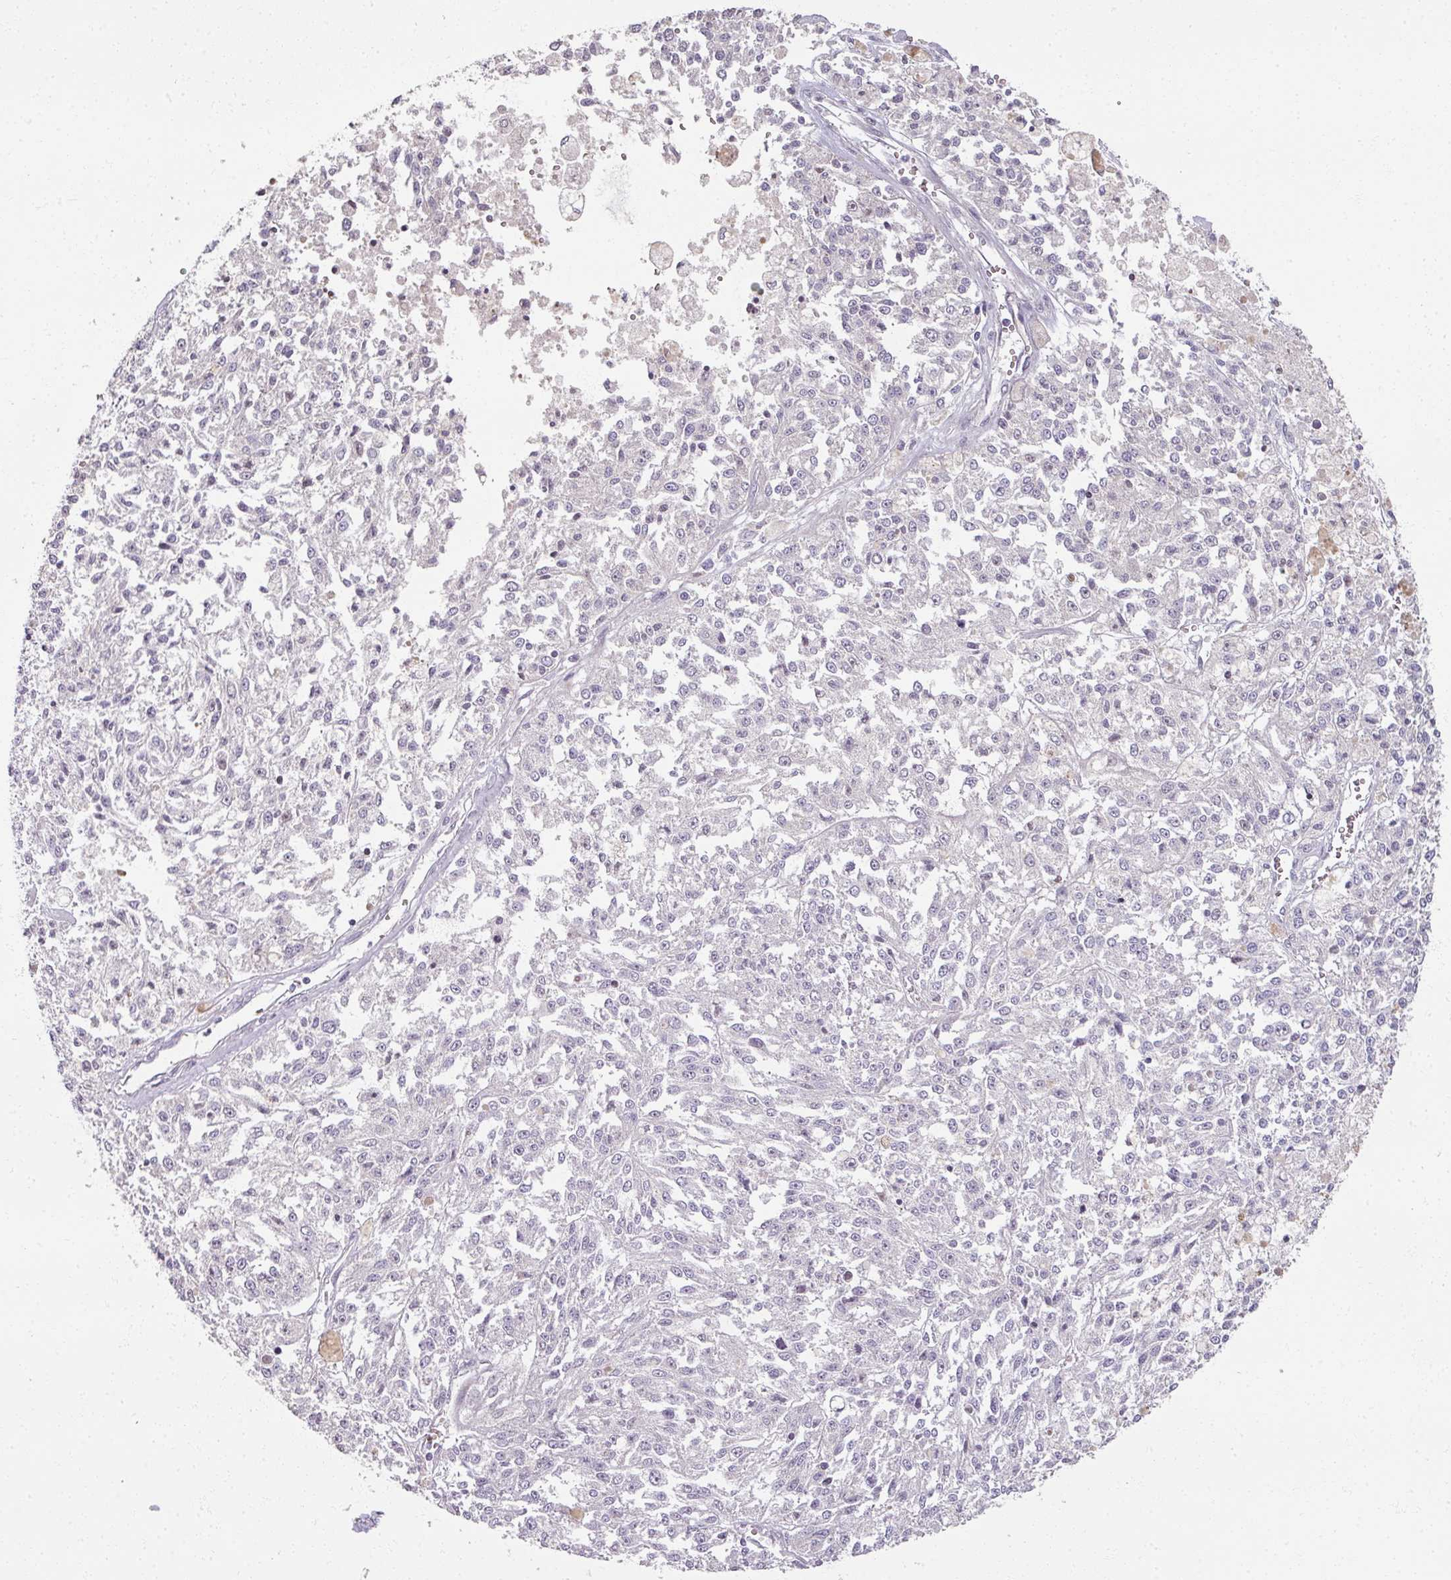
{"staining": {"intensity": "negative", "quantity": "none", "location": "none"}, "tissue": "melanoma", "cell_type": "Tumor cells", "image_type": "cancer", "snomed": [{"axis": "morphology", "description": "Malignant melanoma, NOS"}, {"axis": "topography", "description": "Skin"}], "caption": "The photomicrograph reveals no significant expression in tumor cells of melanoma. (Brightfield microscopy of DAB (3,3'-diaminobenzidine) immunohistochemistry (IHC) at high magnification).", "gene": "MYMK", "patient": {"sex": "female", "age": 64}}